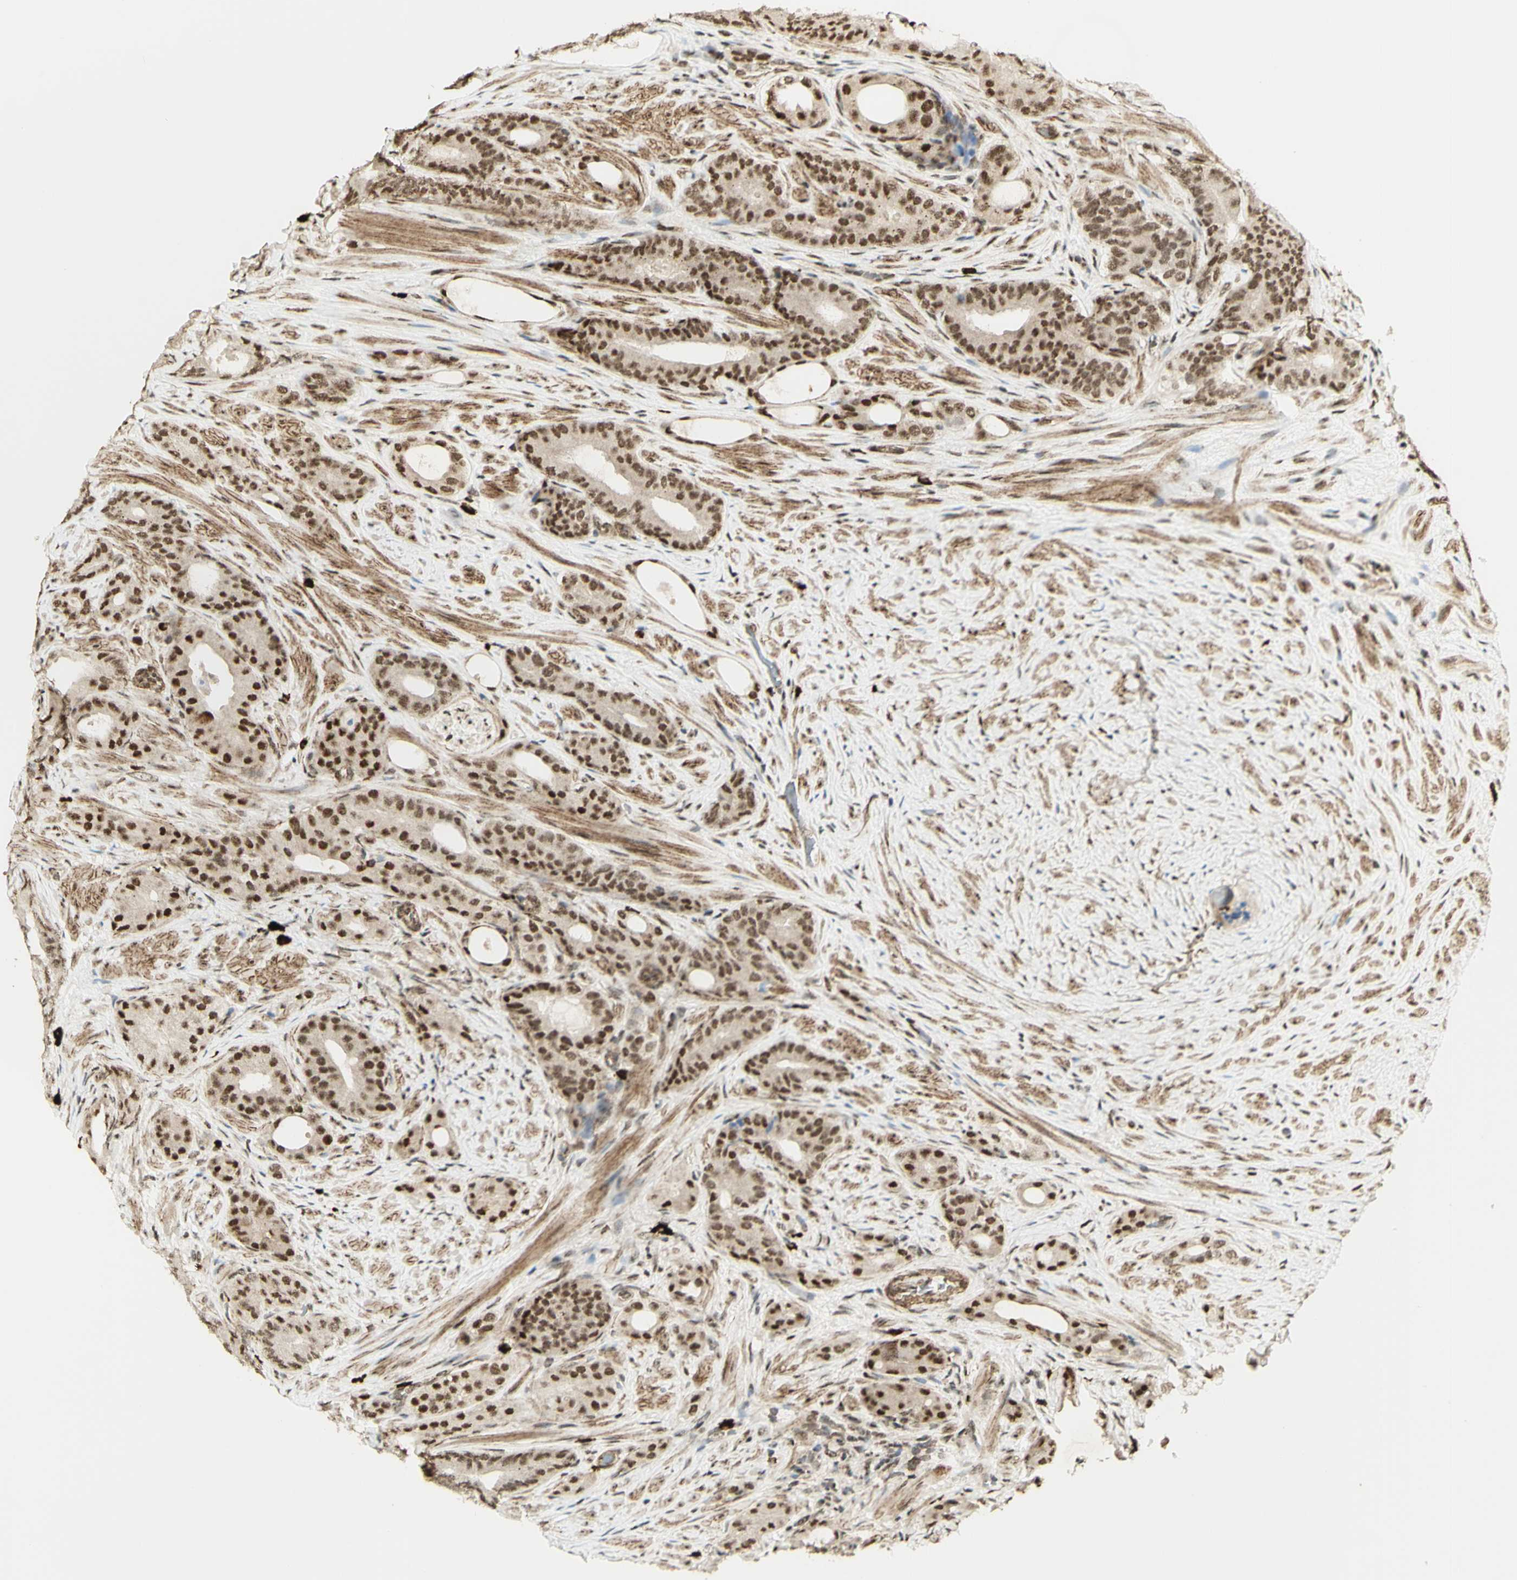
{"staining": {"intensity": "strong", "quantity": ">75%", "location": "nuclear"}, "tissue": "prostate cancer", "cell_type": "Tumor cells", "image_type": "cancer", "snomed": [{"axis": "morphology", "description": "Adenocarcinoma, Low grade"}, {"axis": "topography", "description": "Prostate"}], "caption": "Brown immunohistochemical staining in low-grade adenocarcinoma (prostate) demonstrates strong nuclear expression in about >75% of tumor cells.", "gene": "ZMYM6", "patient": {"sex": "male", "age": 63}}